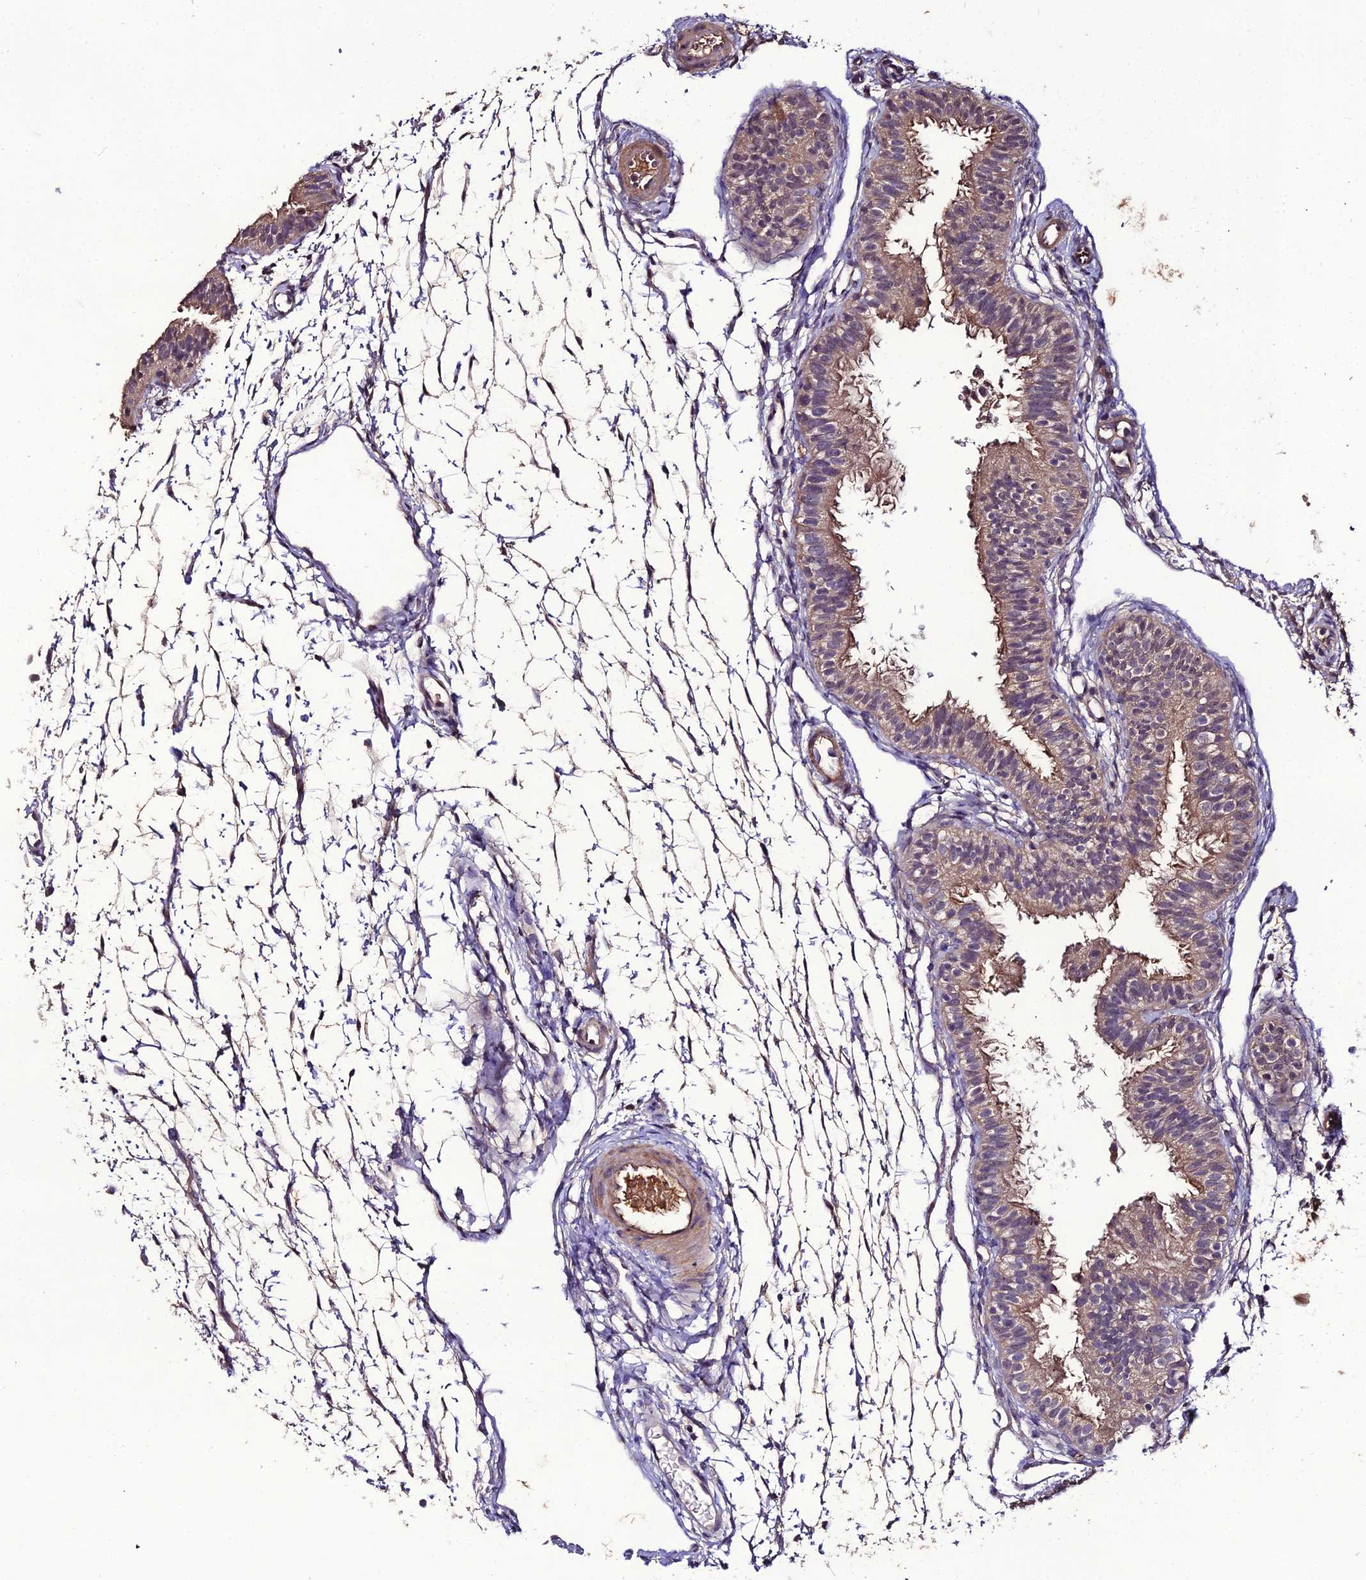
{"staining": {"intensity": "moderate", "quantity": ">75%", "location": "cytoplasmic/membranous"}, "tissue": "fallopian tube", "cell_type": "Glandular cells", "image_type": "normal", "snomed": [{"axis": "morphology", "description": "Normal tissue, NOS"}, {"axis": "topography", "description": "Fallopian tube"}], "caption": "IHC of benign fallopian tube shows medium levels of moderate cytoplasmic/membranous staining in about >75% of glandular cells.", "gene": "KCTD16", "patient": {"sex": "female", "age": 35}}